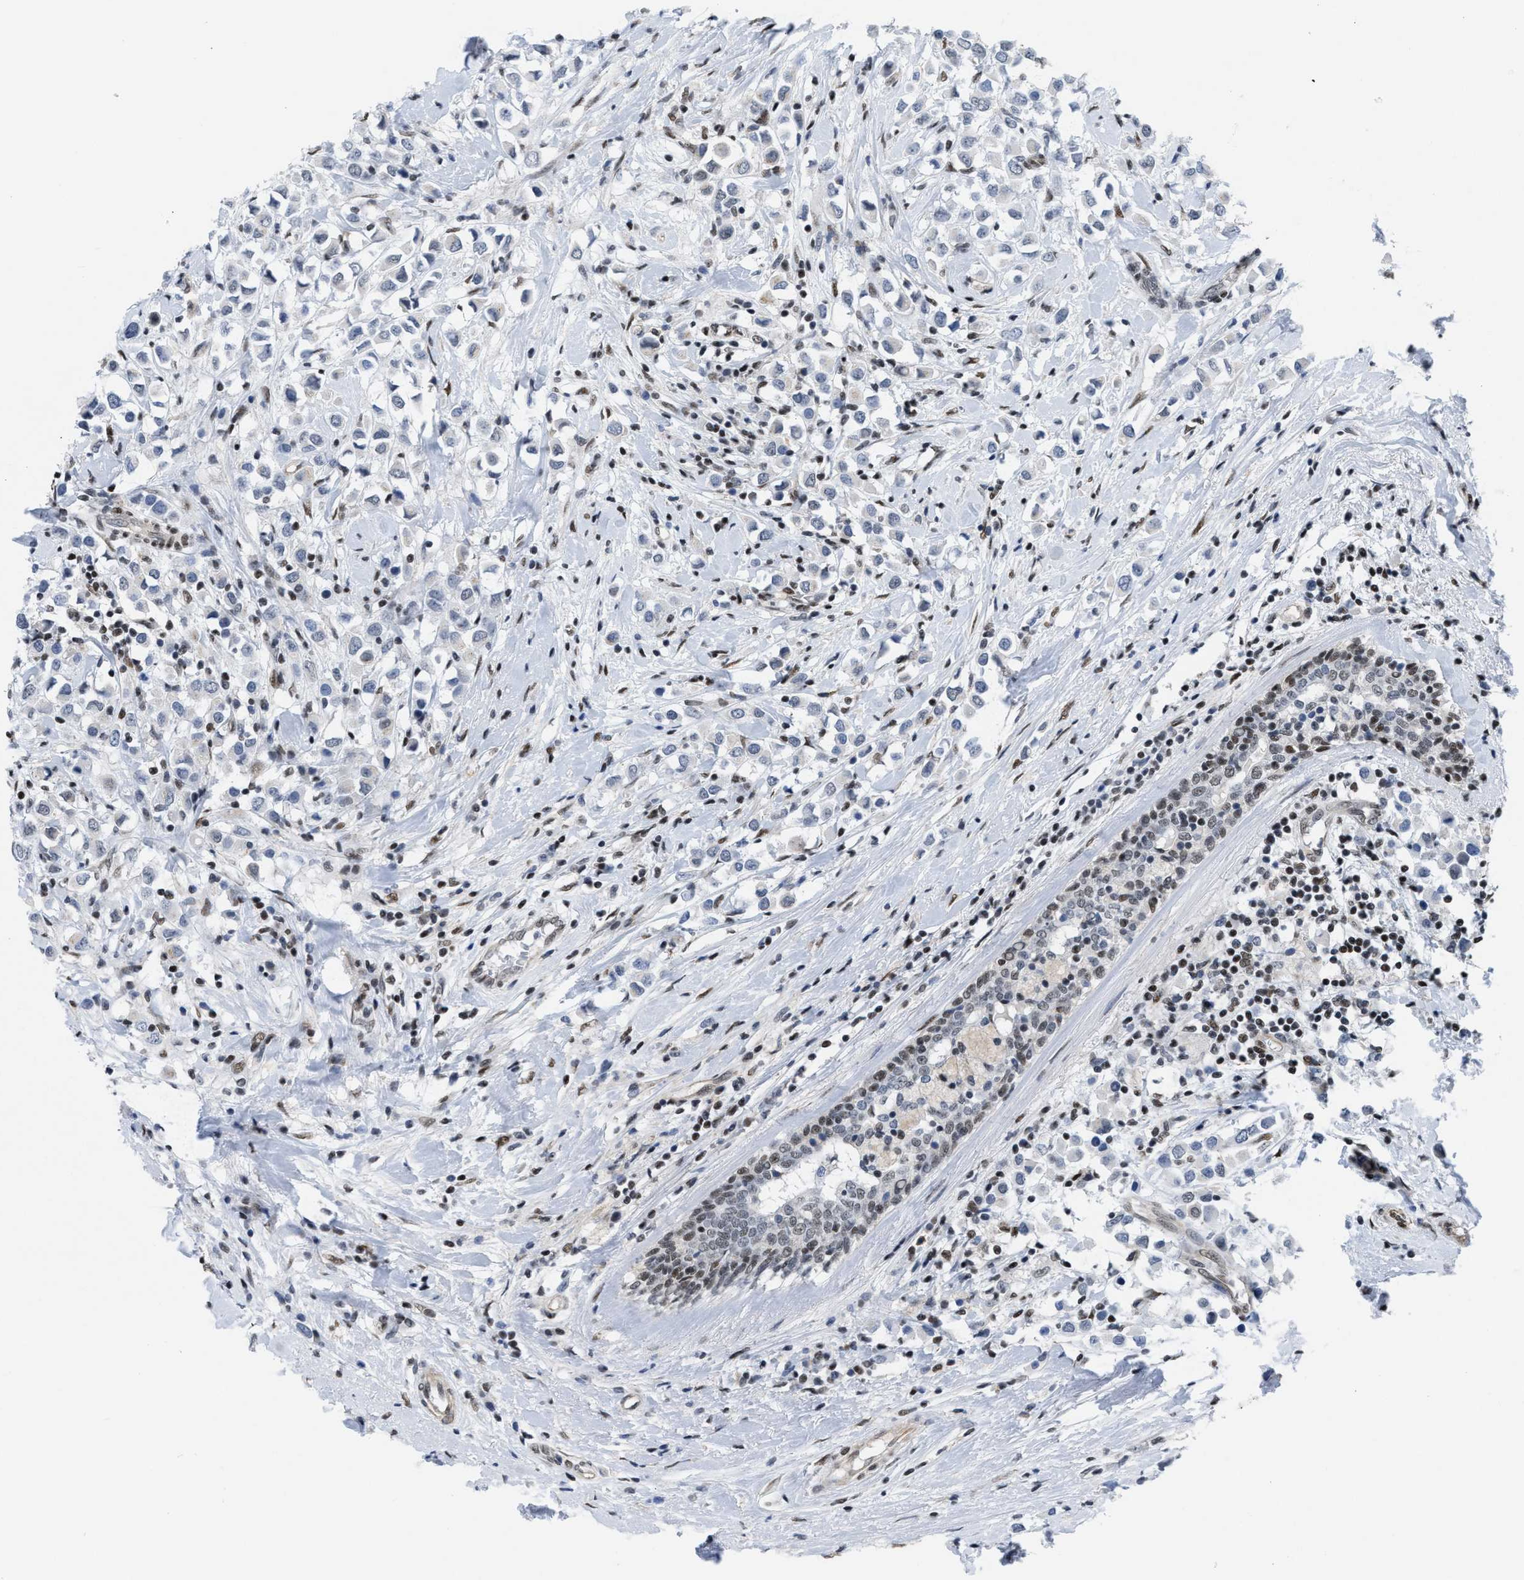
{"staining": {"intensity": "negative", "quantity": "none", "location": "none"}, "tissue": "breast cancer", "cell_type": "Tumor cells", "image_type": "cancer", "snomed": [{"axis": "morphology", "description": "Duct carcinoma"}, {"axis": "topography", "description": "Breast"}], "caption": "This is an immunohistochemistry (IHC) photomicrograph of invasive ductal carcinoma (breast). There is no staining in tumor cells.", "gene": "MIER1", "patient": {"sex": "female", "age": 61}}